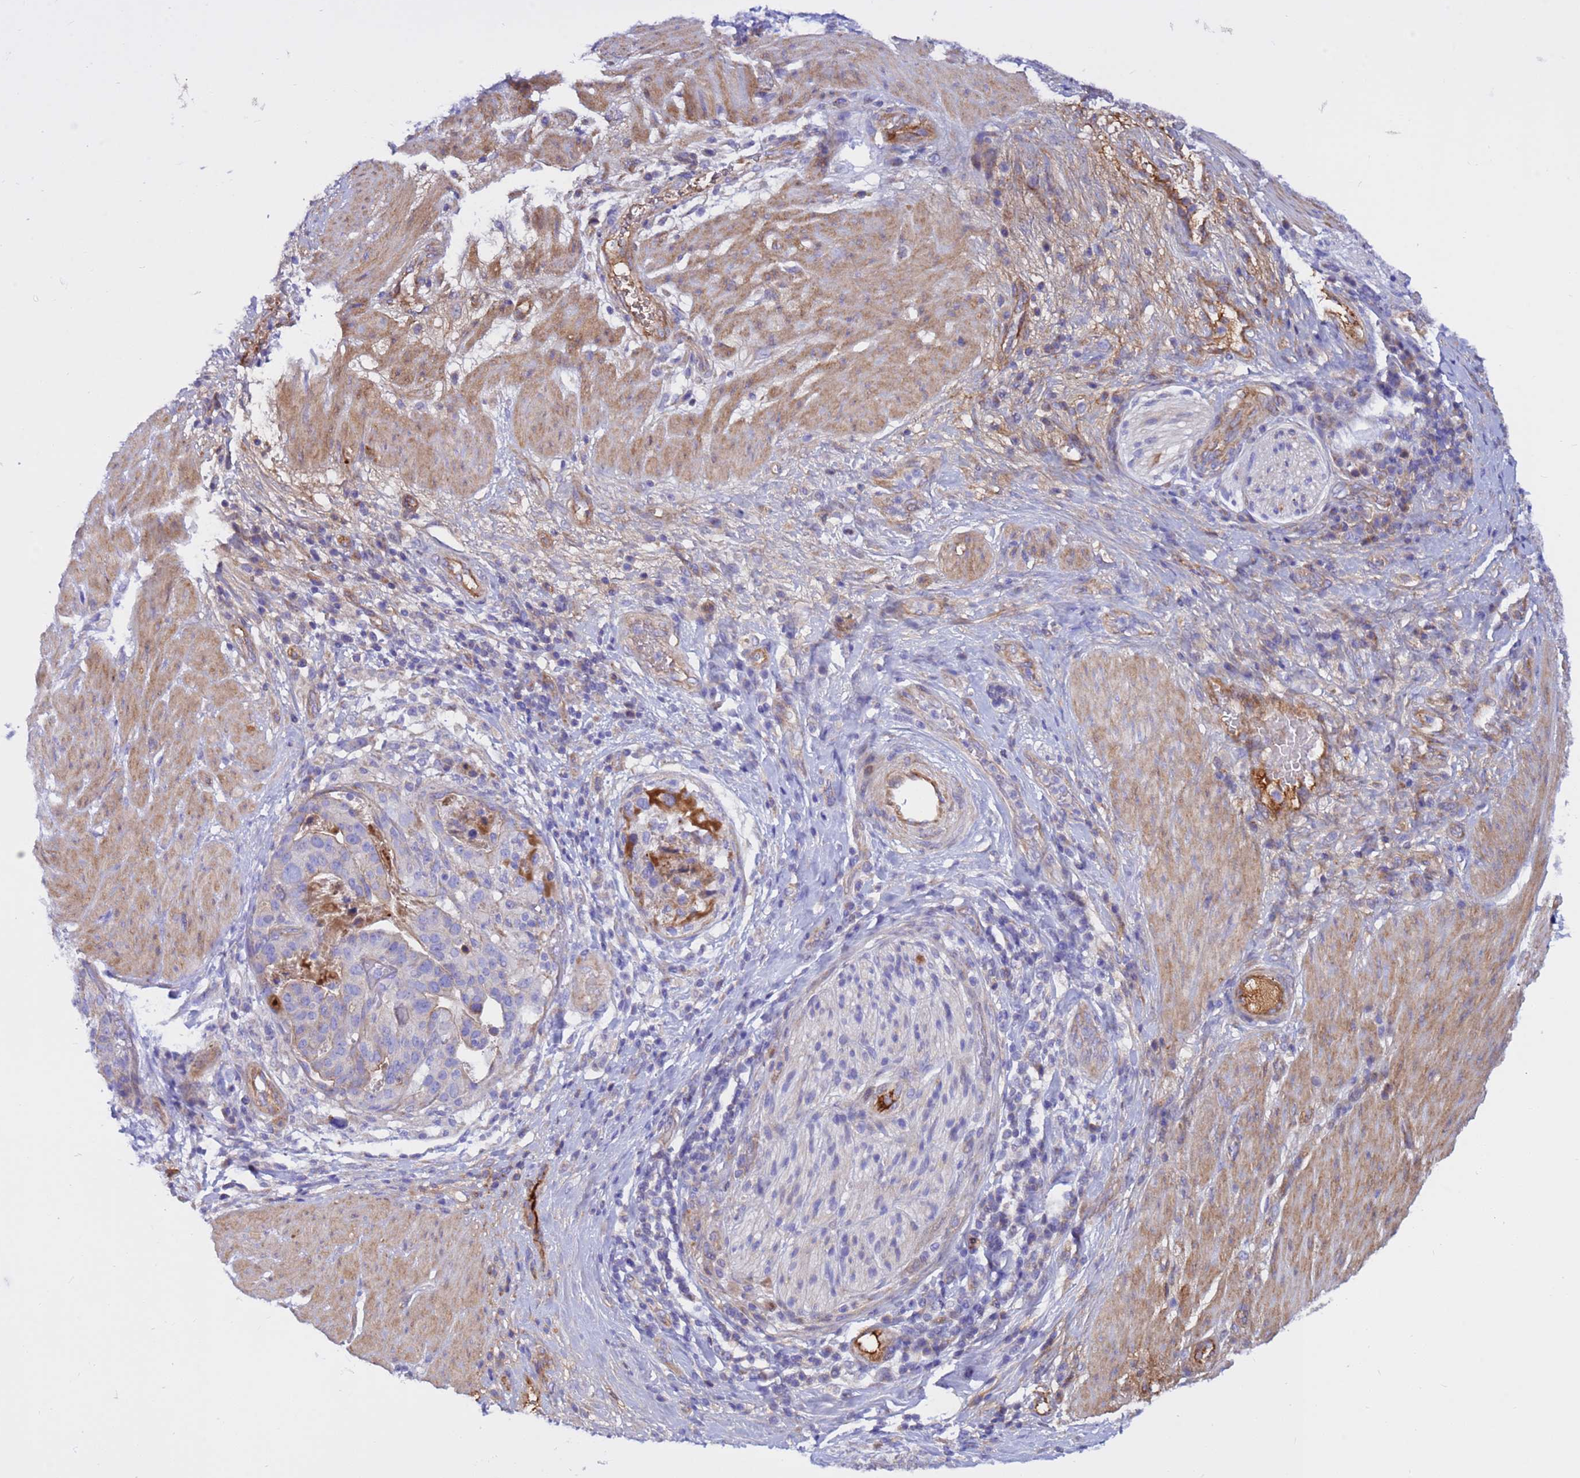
{"staining": {"intensity": "negative", "quantity": "none", "location": "none"}, "tissue": "stomach cancer", "cell_type": "Tumor cells", "image_type": "cancer", "snomed": [{"axis": "morphology", "description": "Adenocarcinoma, NOS"}, {"axis": "topography", "description": "Stomach"}], "caption": "Tumor cells are negative for brown protein staining in stomach cancer.", "gene": "CRHBP", "patient": {"sex": "male", "age": 48}}